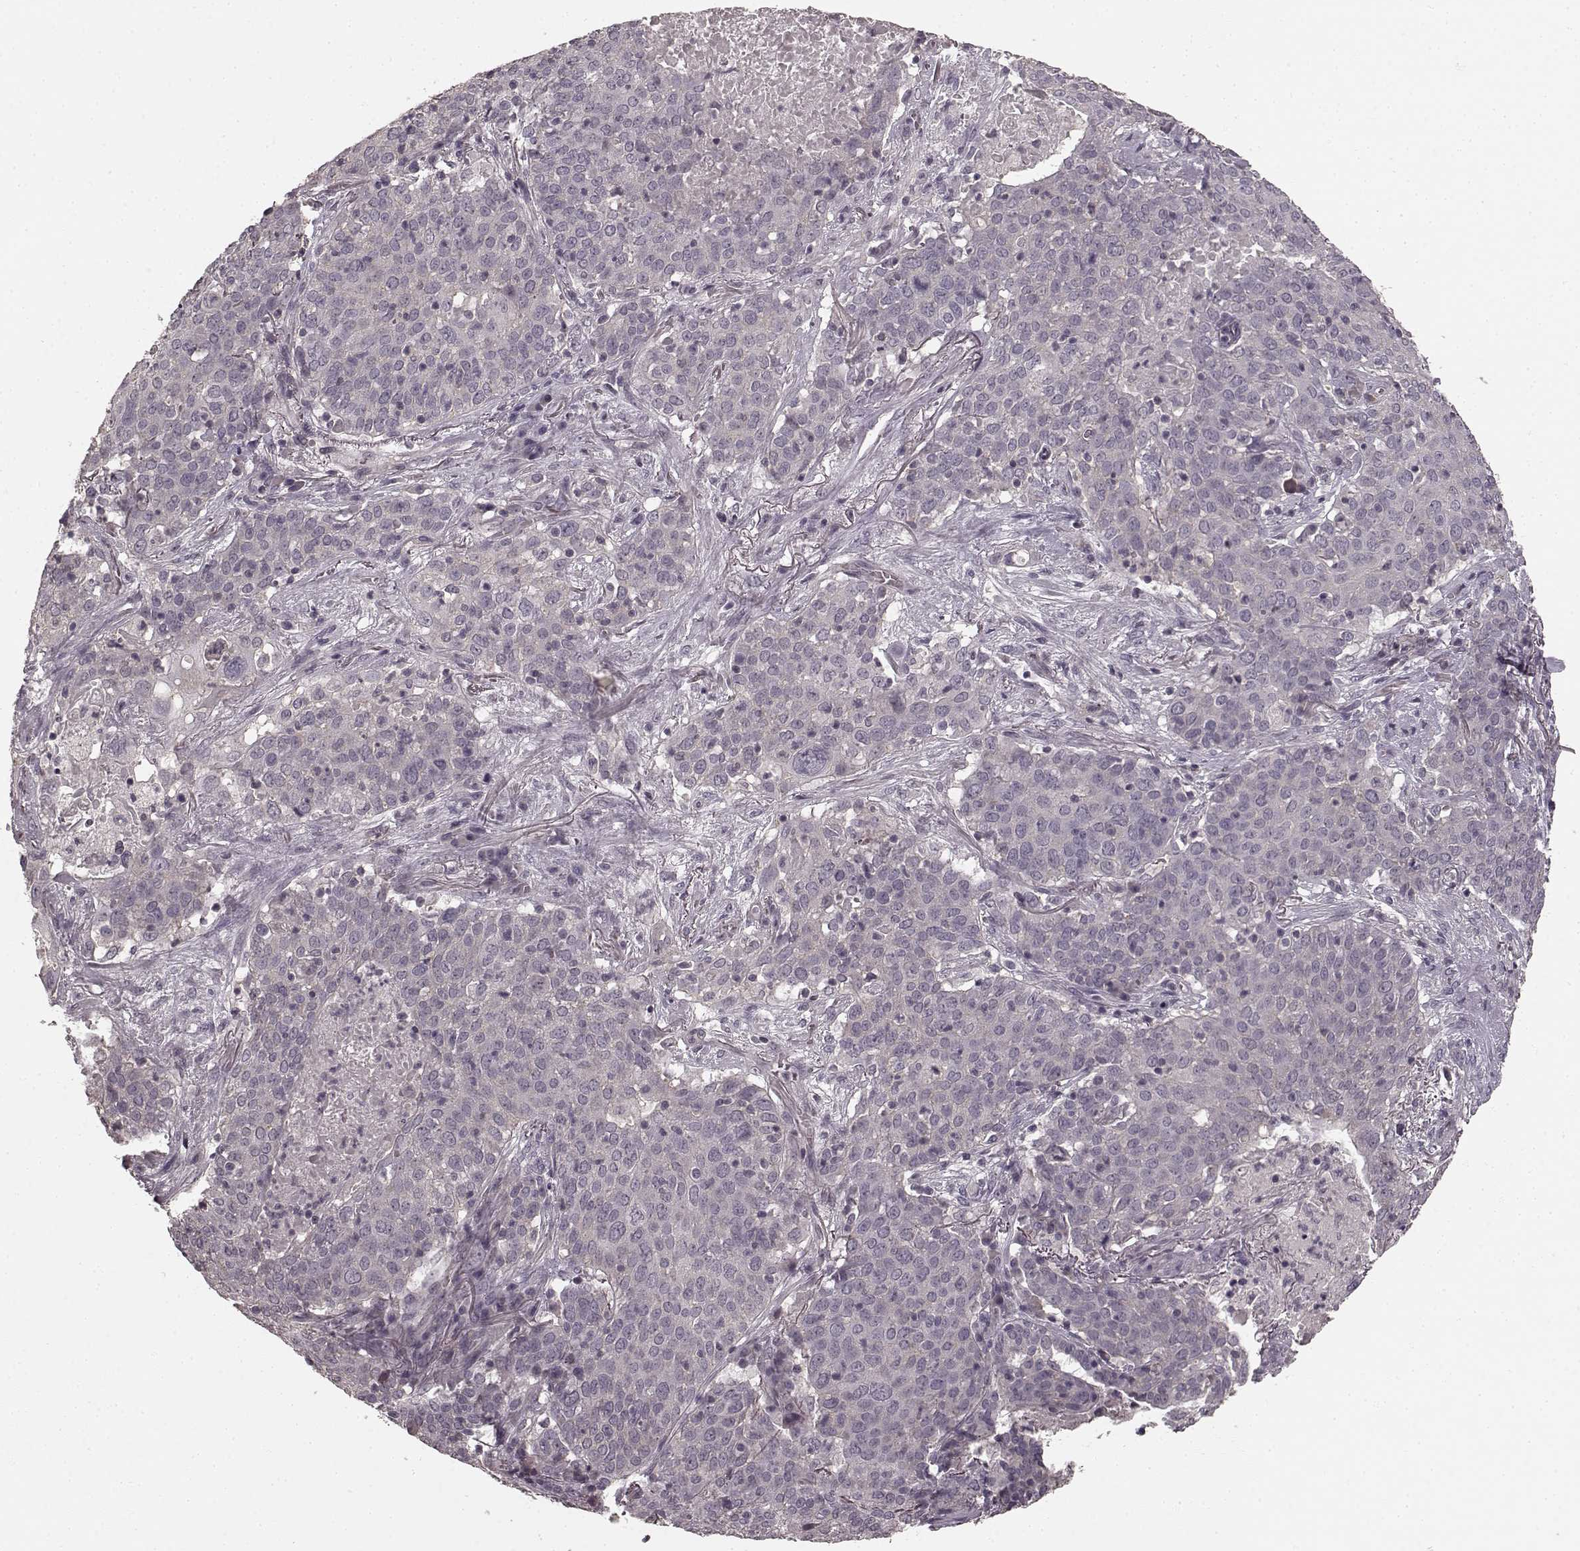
{"staining": {"intensity": "negative", "quantity": "none", "location": "none"}, "tissue": "lung cancer", "cell_type": "Tumor cells", "image_type": "cancer", "snomed": [{"axis": "morphology", "description": "Squamous cell carcinoma, NOS"}, {"axis": "topography", "description": "Lung"}], "caption": "The micrograph exhibits no staining of tumor cells in lung squamous cell carcinoma.", "gene": "PRKCE", "patient": {"sex": "male", "age": 82}}